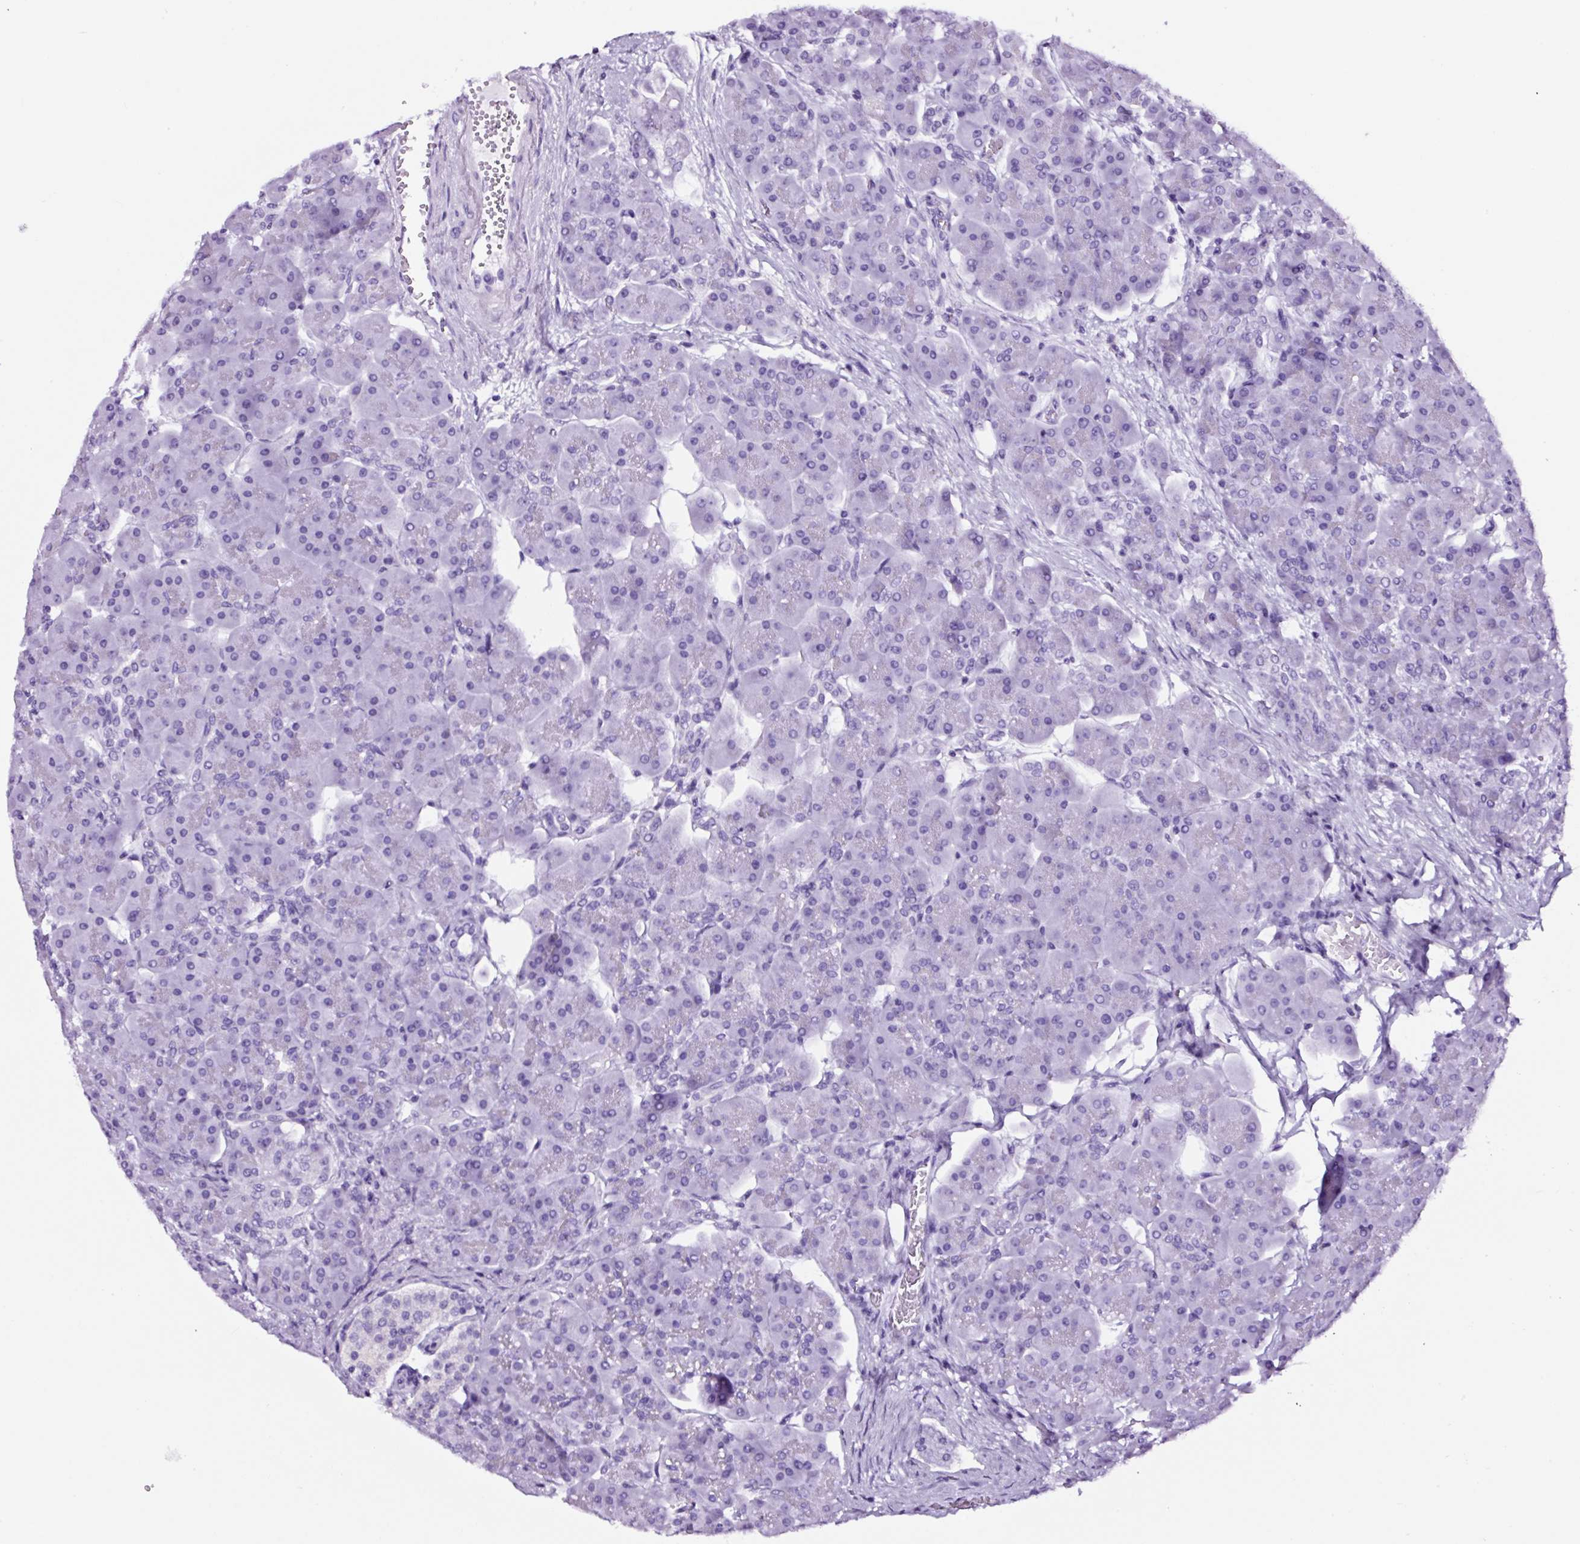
{"staining": {"intensity": "negative", "quantity": "none", "location": "none"}, "tissue": "pancreas", "cell_type": "Exocrine glandular cells", "image_type": "normal", "snomed": [{"axis": "morphology", "description": "Normal tissue, NOS"}, {"axis": "topography", "description": "Pancreas"}], "caption": "Immunohistochemistry (IHC) histopathology image of benign pancreas stained for a protein (brown), which reveals no expression in exocrine glandular cells. (DAB (3,3'-diaminobenzidine) immunohistochemistry, high magnification).", "gene": "FBXL7", "patient": {"sex": "male", "age": 66}}